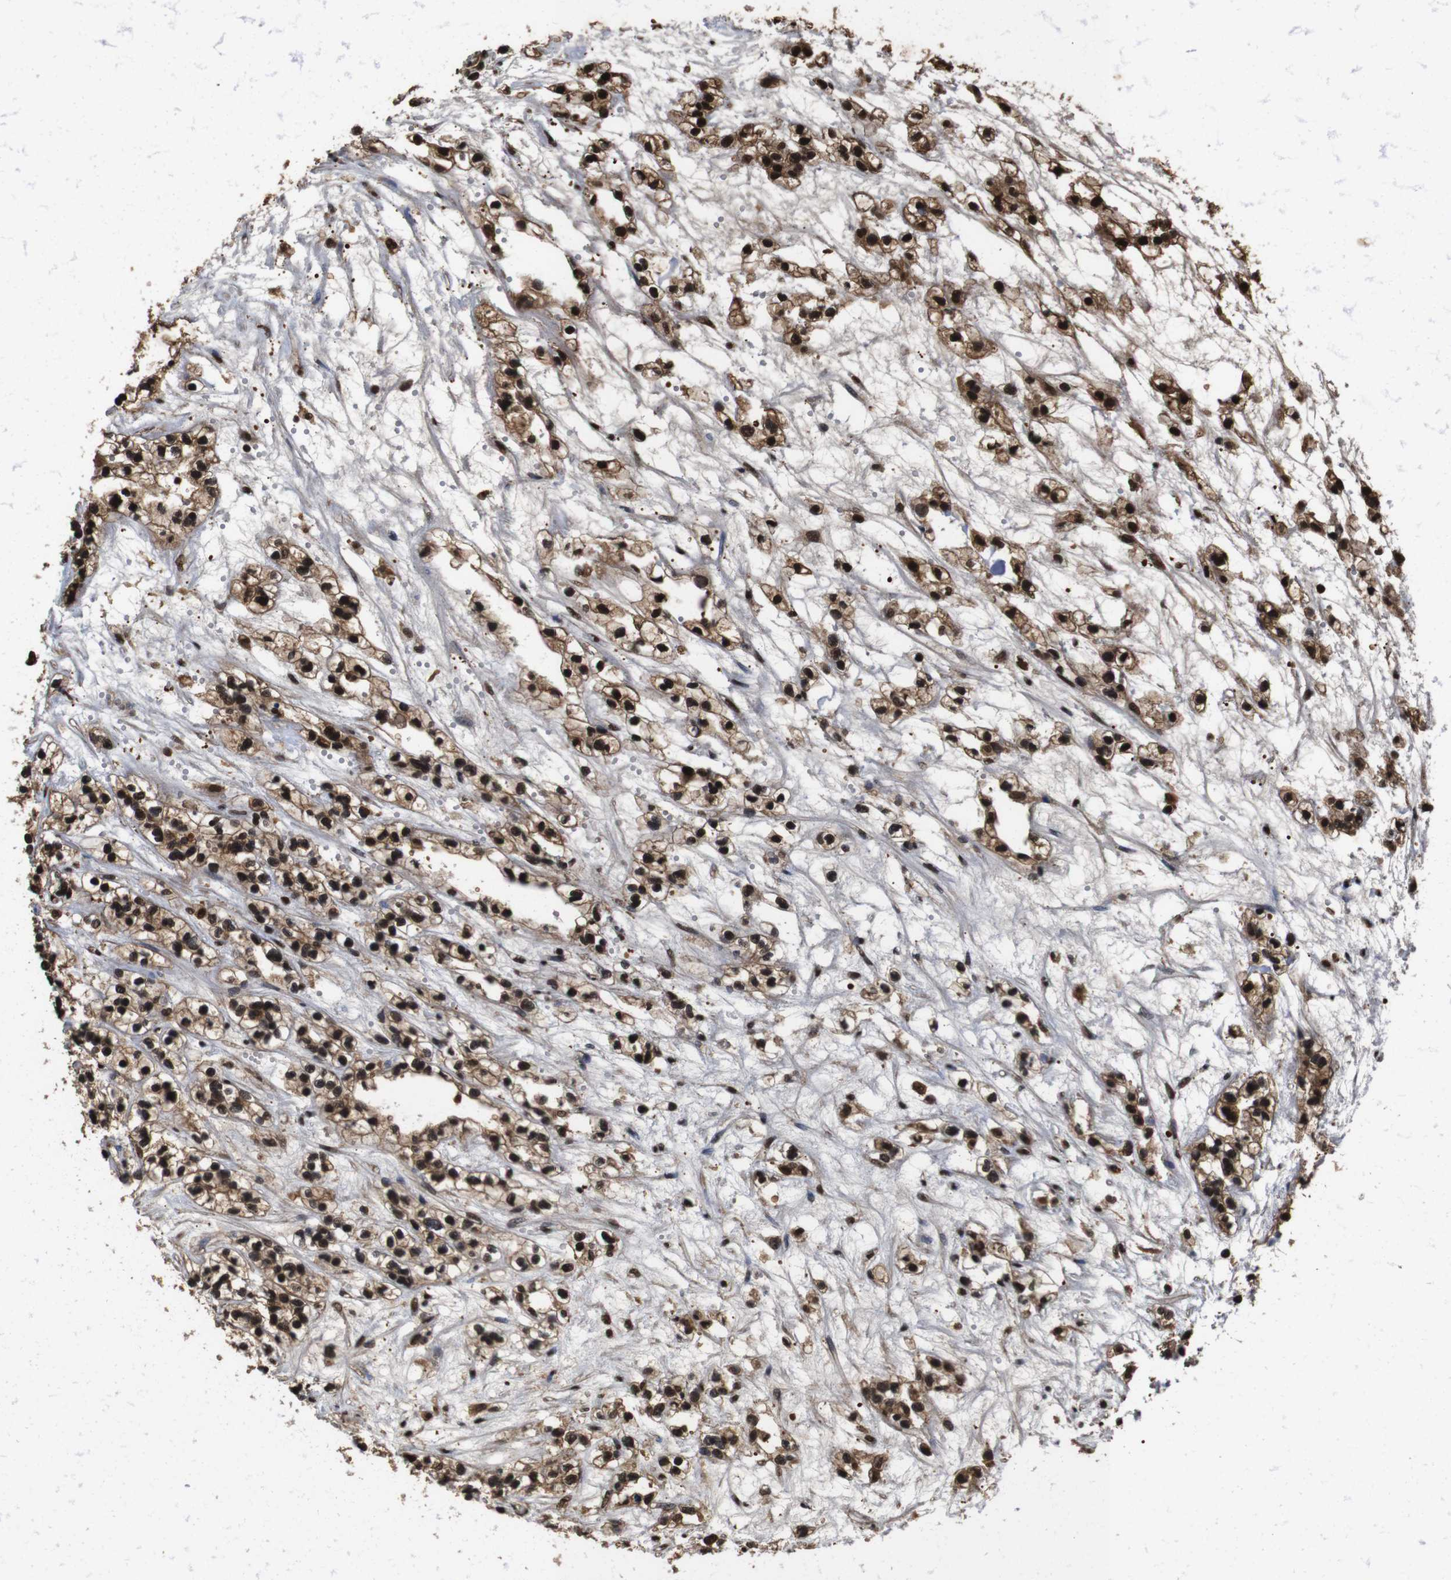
{"staining": {"intensity": "moderate", "quantity": ">75%", "location": "cytoplasmic/membranous,nuclear"}, "tissue": "renal cancer", "cell_type": "Tumor cells", "image_type": "cancer", "snomed": [{"axis": "morphology", "description": "Adenocarcinoma, NOS"}, {"axis": "topography", "description": "Kidney"}], "caption": "Renal cancer (adenocarcinoma) tissue reveals moderate cytoplasmic/membranous and nuclear staining in about >75% of tumor cells", "gene": "VCP", "patient": {"sex": "female", "age": 57}}